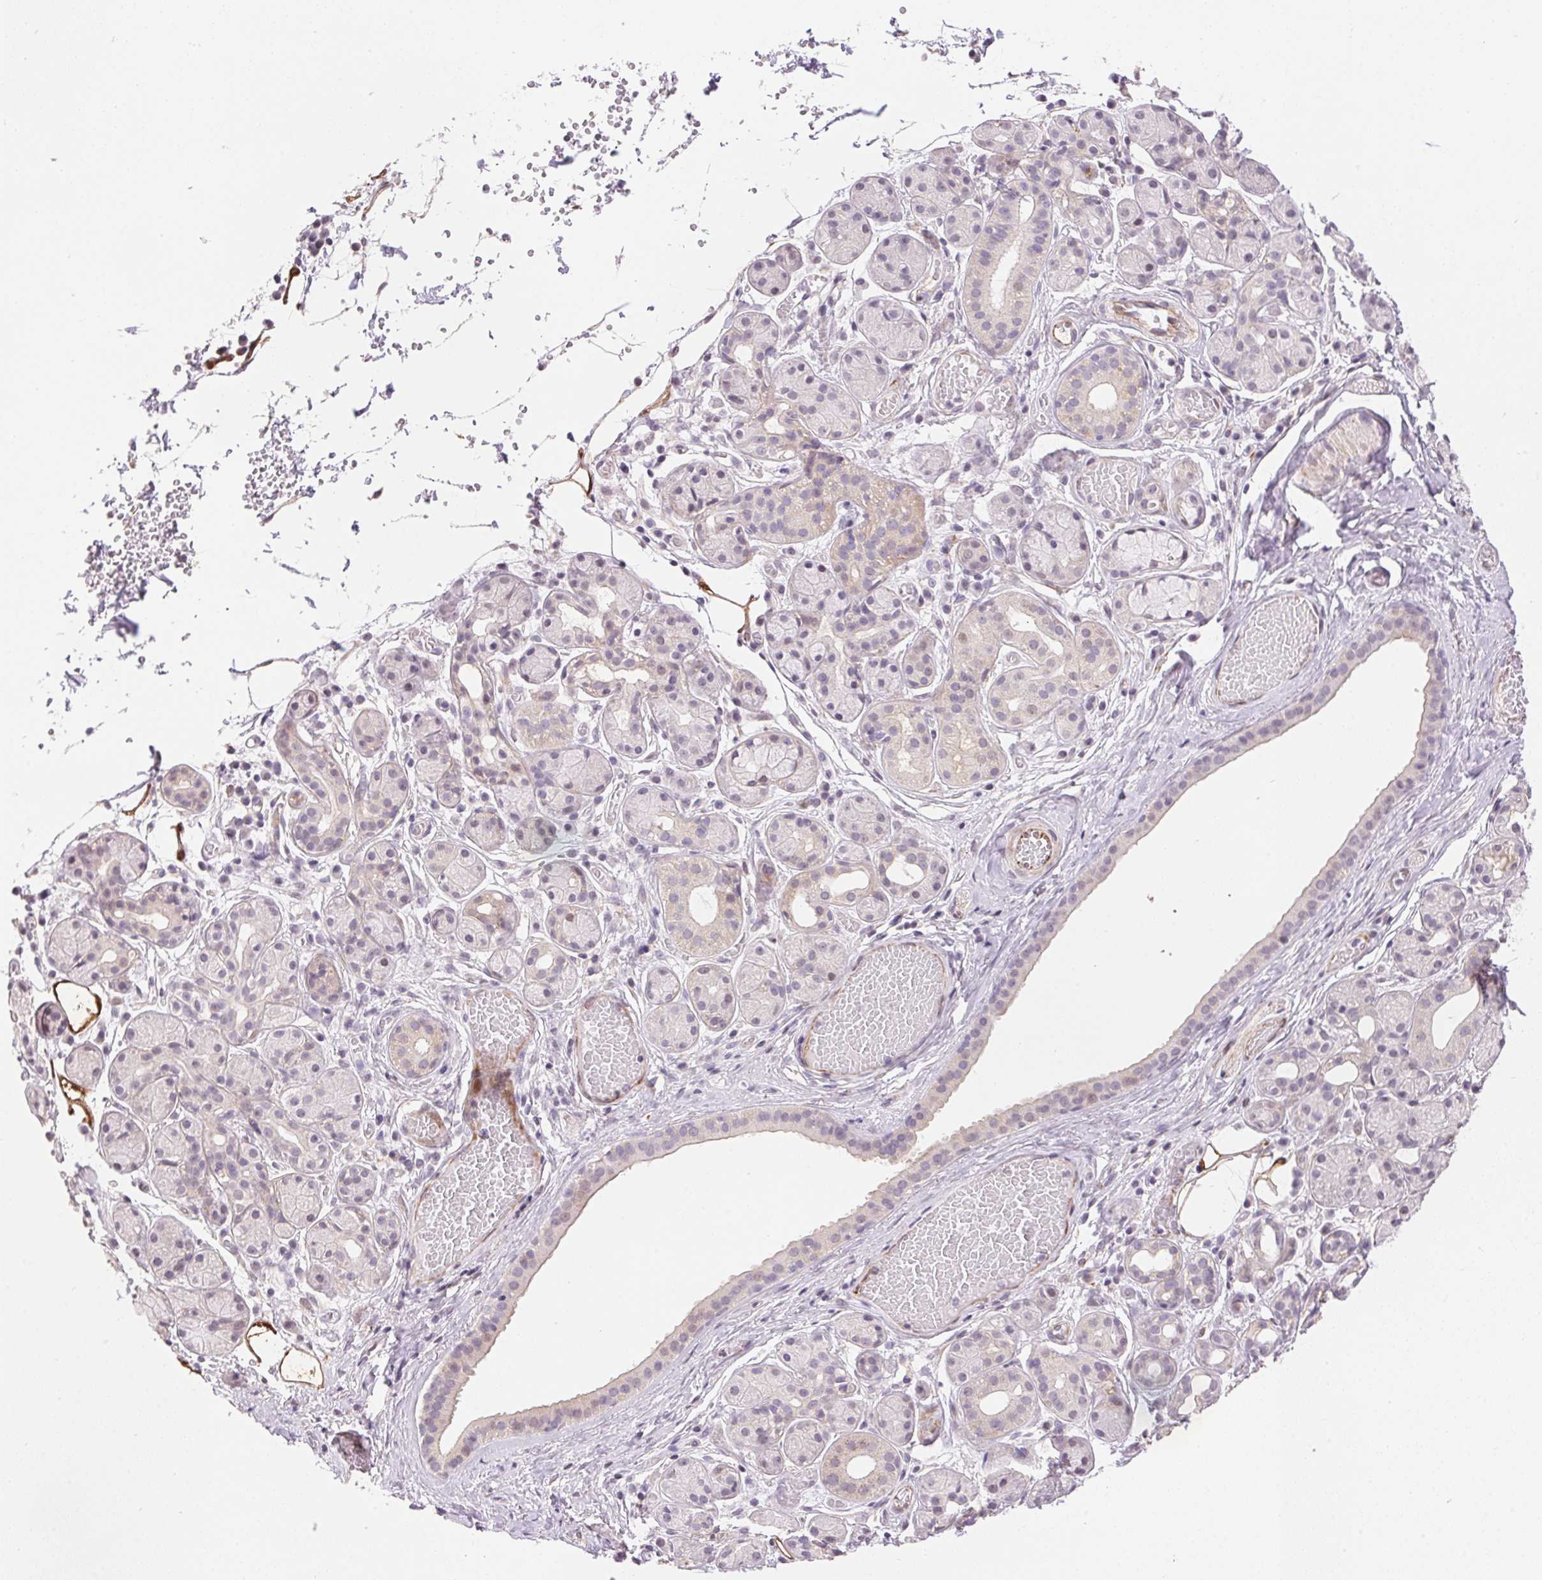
{"staining": {"intensity": "weak", "quantity": "<25%", "location": "cytoplasmic/membranous"}, "tissue": "salivary gland", "cell_type": "Glandular cells", "image_type": "normal", "snomed": [{"axis": "morphology", "description": "Normal tissue, NOS"}, {"axis": "topography", "description": "Salivary gland"}, {"axis": "topography", "description": "Peripheral nerve tissue"}], "caption": "High magnification brightfield microscopy of benign salivary gland stained with DAB (brown) and counterstained with hematoxylin (blue): glandular cells show no significant staining.", "gene": "GYG2", "patient": {"sex": "male", "age": 71}}